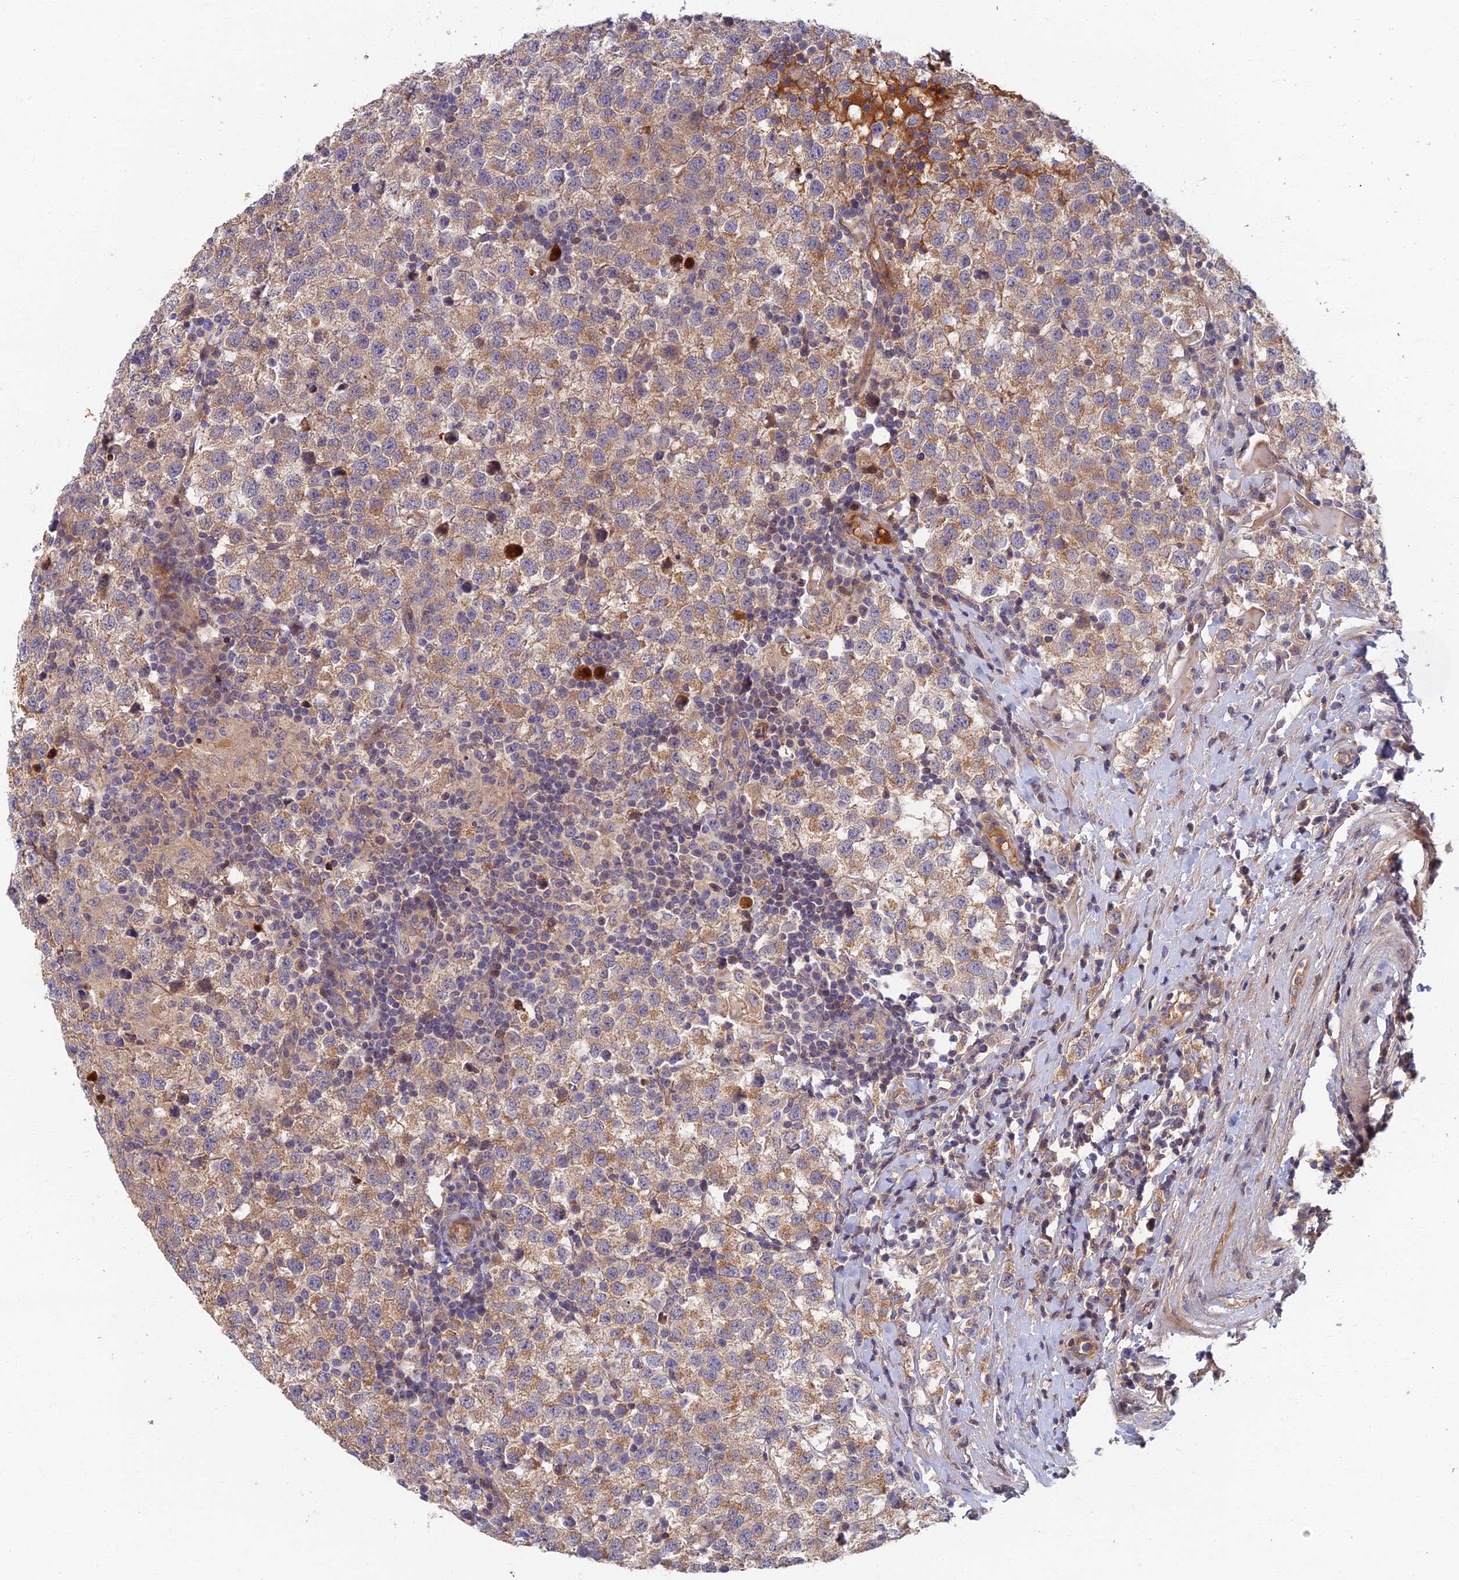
{"staining": {"intensity": "moderate", "quantity": ">75%", "location": "cytoplasmic/membranous"}, "tissue": "testis cancer", "cell_type": "Tumor cells", "image_type": "cancer", "snomed": [{"axis": "morphology", "description": "Seminoma, NOS"}, {"axis": "topography", "description": "Testis"}], "caption": "A histopathology image of seminoma (testis) stained for a protein shows moderate cytoplasmic/membranous brown staining in tumor cells. (Brightfield microscopy of DAB IHC at high magnification).", "gene": "SOGA1", "patient": {"sex": "male", "age": 34}}